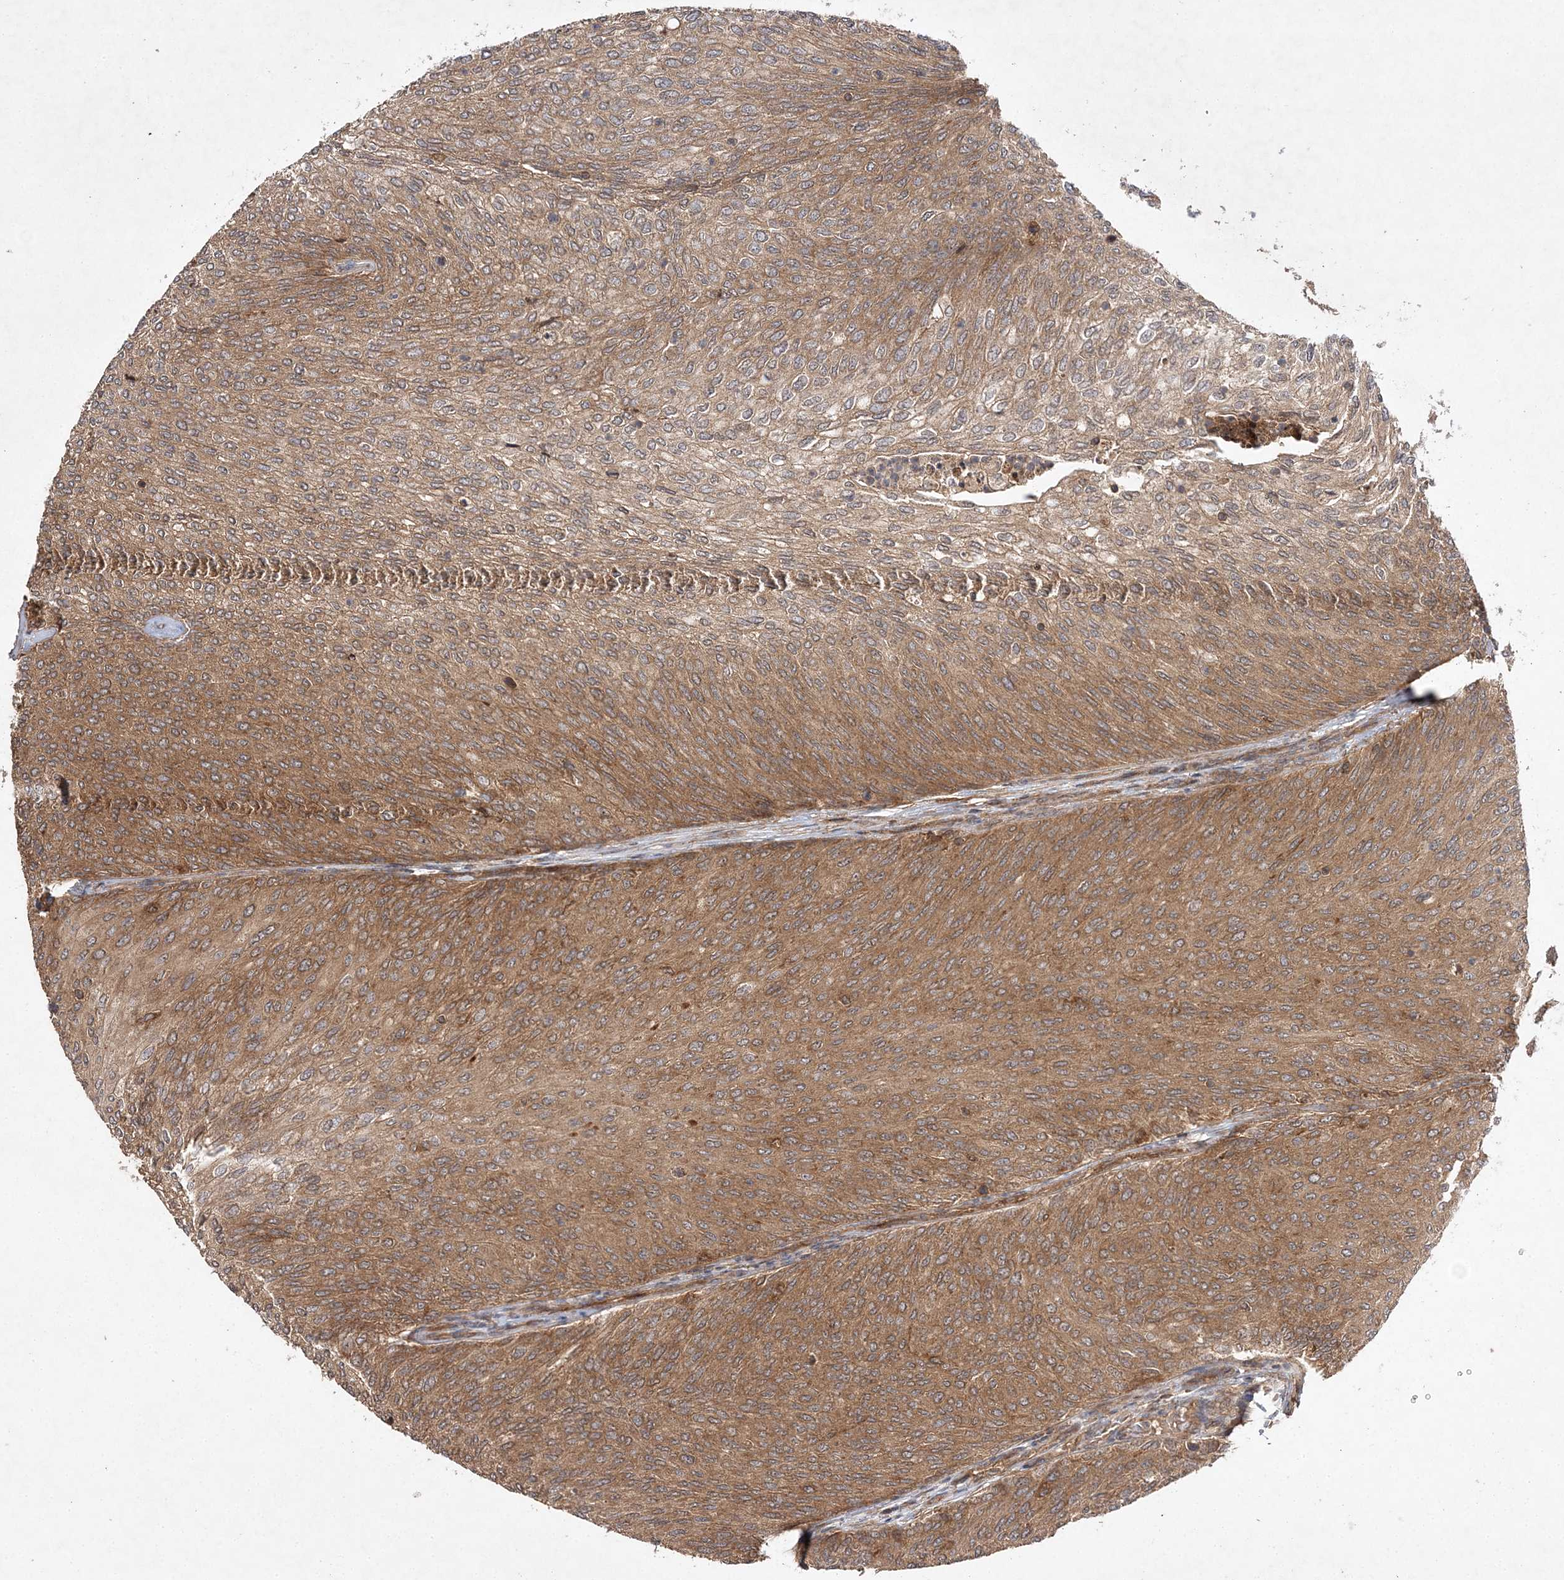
{"staining": {"intensity": "moderate", "quantity": ">75%", "location": "cytoplasmic/membranous"}, "tissue": "urothelial cancer", "cell_type": "Tumor cells", "image_type": "cancer", "snomed": [{"axis": "morphology", "description": "Urothelial carcinoma, Low grade"}, {"axis": "topography", "description": "Urinary bladder"}], "caption": "Urothelial carcinoma (low-grade) stained with IHC reveals moderate cytoplasmic/membranous positivity in approximately >75% of tumor cells.", "gene": "TMEM9B", "patient": {"sex": "female", "age": 79}}